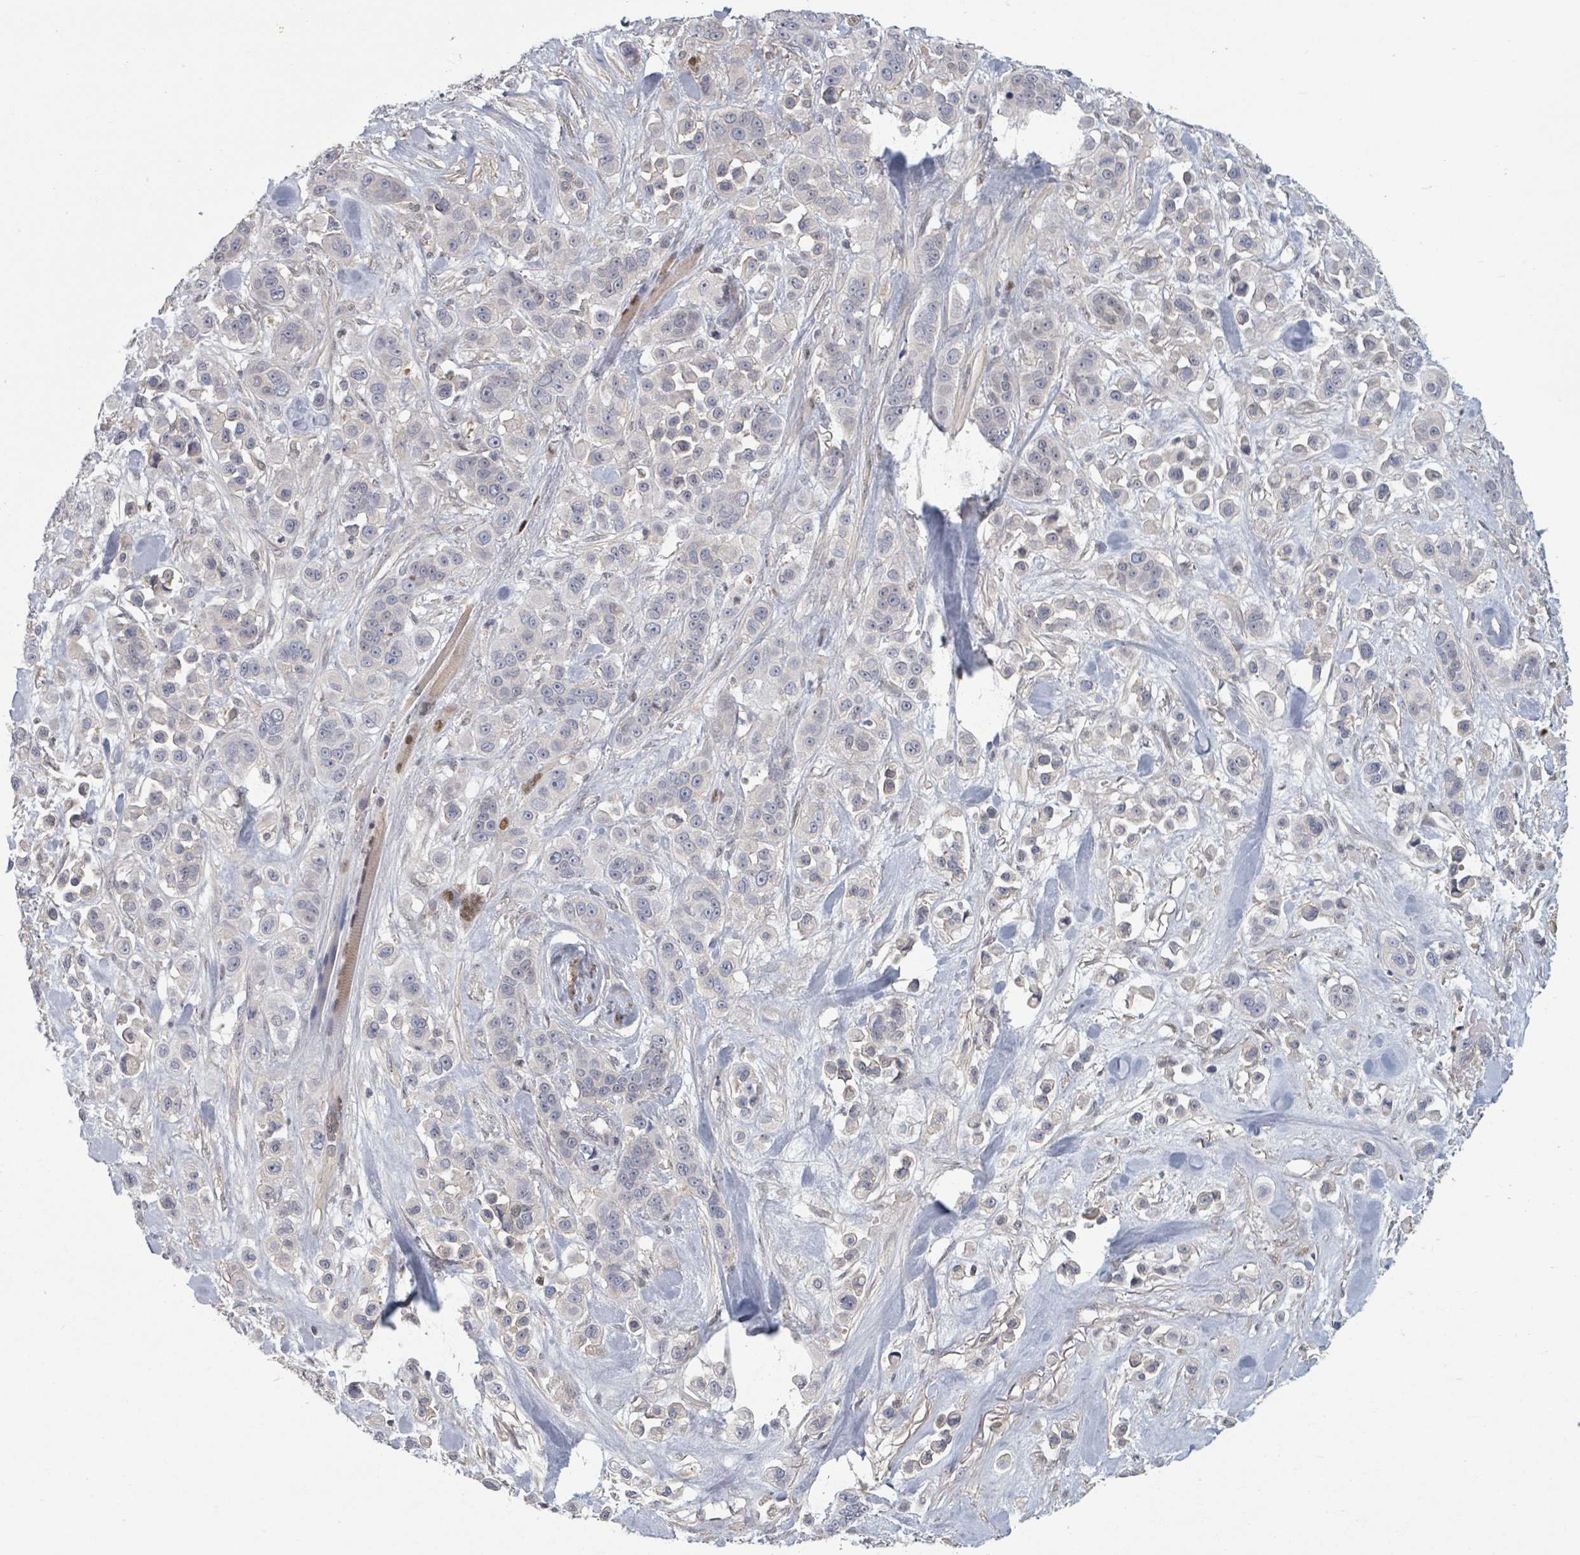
{"staining": {"intensity": "negative", "quantity": "none", "location": "none"}, "tissue": "skin cancer", "cell_type": "Tumor cells", "image_type": "cancer", "snomed": [{"axis": "morphology", "description": "Squamous cell carcinoma, NOS"}, {"axis": "topography", "description": "Skin"}], "caption": "This is an immunohistochemistry (IHC) histopathology image of human skin squamous cell carcinoma. There is no expression in tumor cells.", "gene": "GABBR1", "patient": {"sex": "male", "age": 67}}